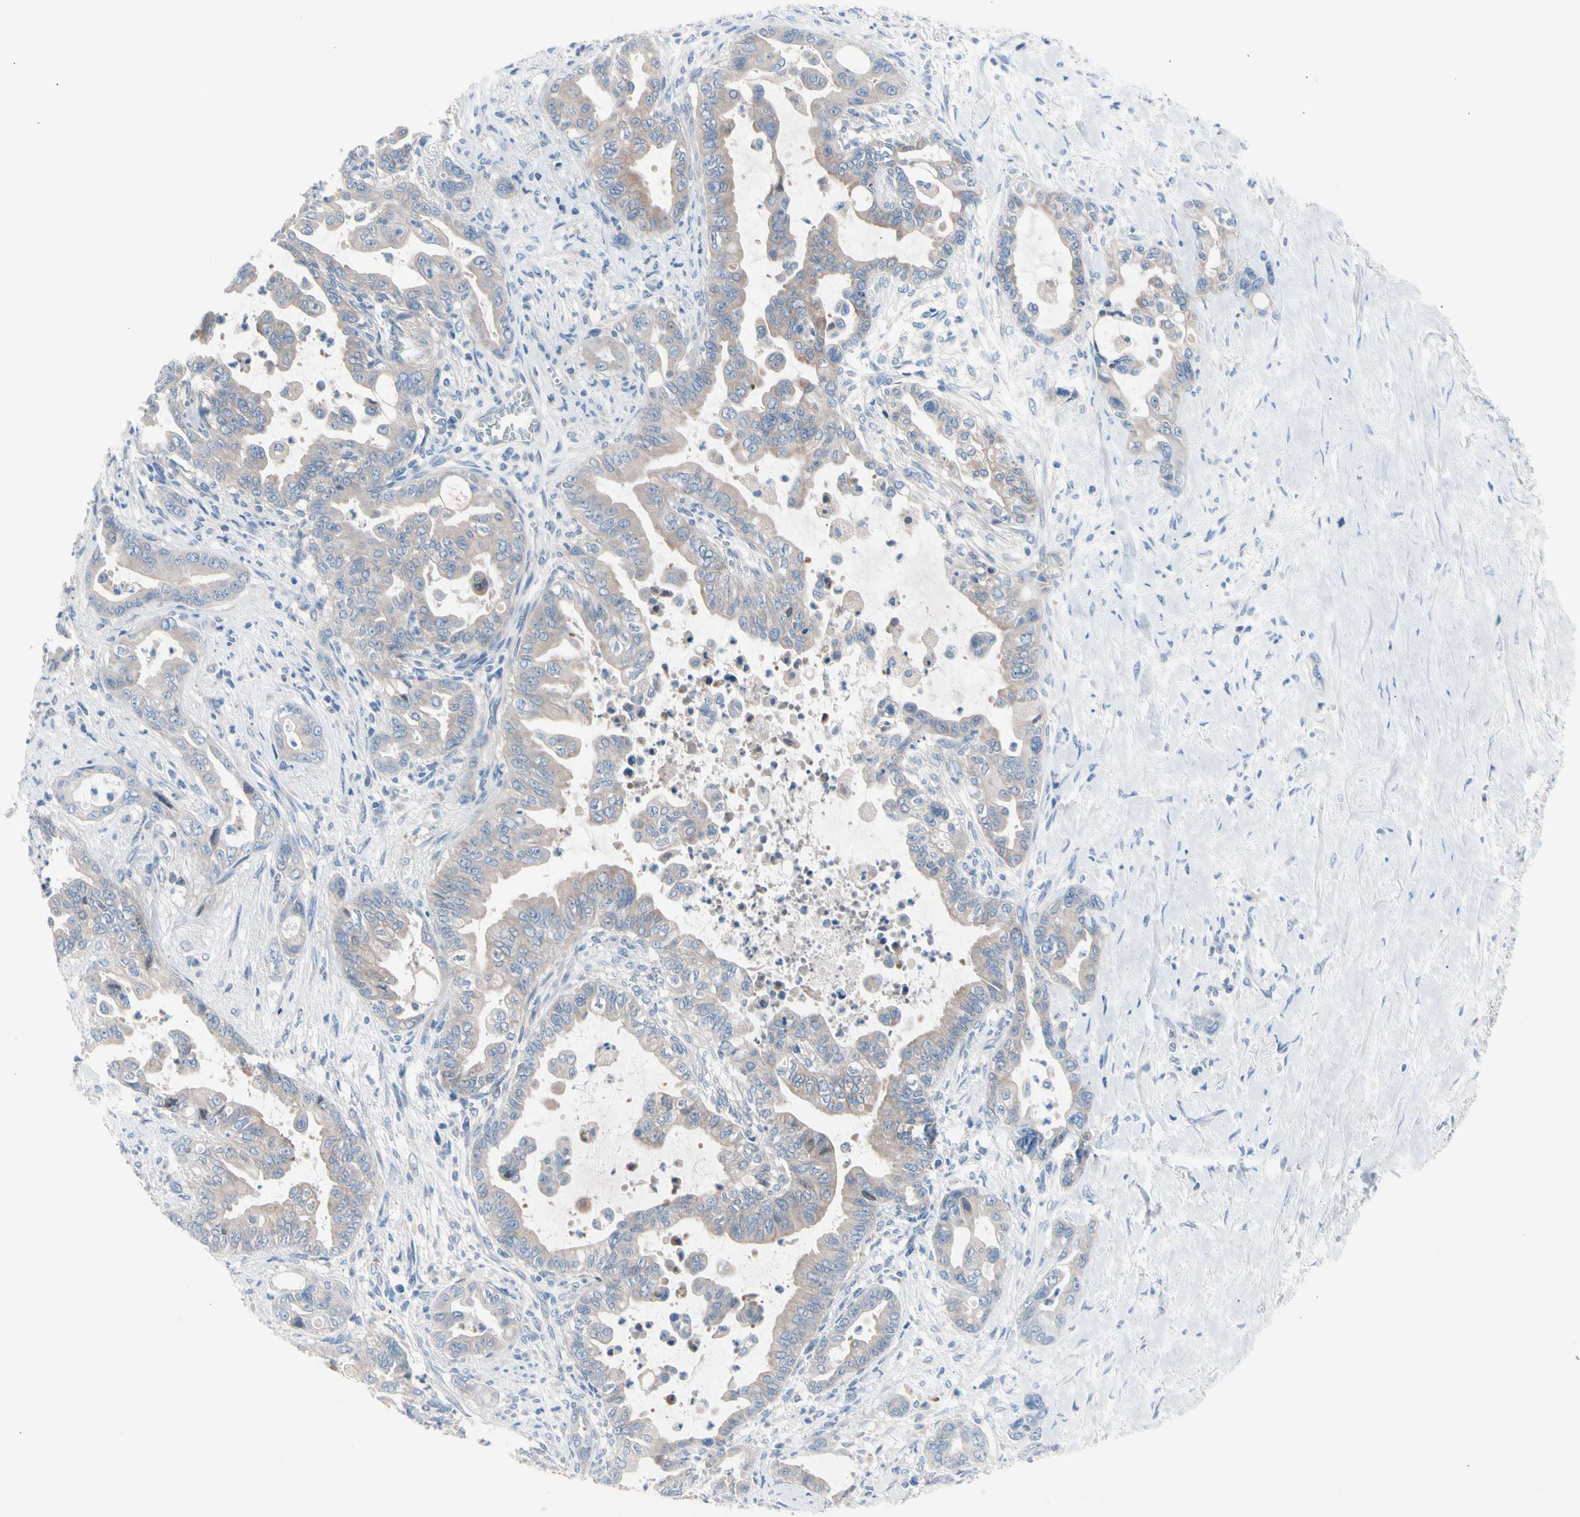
{"staining": {"intensity": "weak", "quantity": "25%-75%", "location": "cytoplasmic/membranous"}, "tissue": "pancreatic cancer", "cell_type": "Tumor cells", "image_type": "cancer", "snomed": [{"axis": "morphology", "description": "Adenocarcinoma, NOS"}, {"axis": "topography", "description": "Pancreas"}], "caption": "Protein expression by immunohistochemistry shows weak cytoplasmic/membranous staining in about 25%-75% of tumor cells in pancreatic adenocarcinoma.", "gene": "CASQ1", "patient": {"sex": "male", "age": 70}}